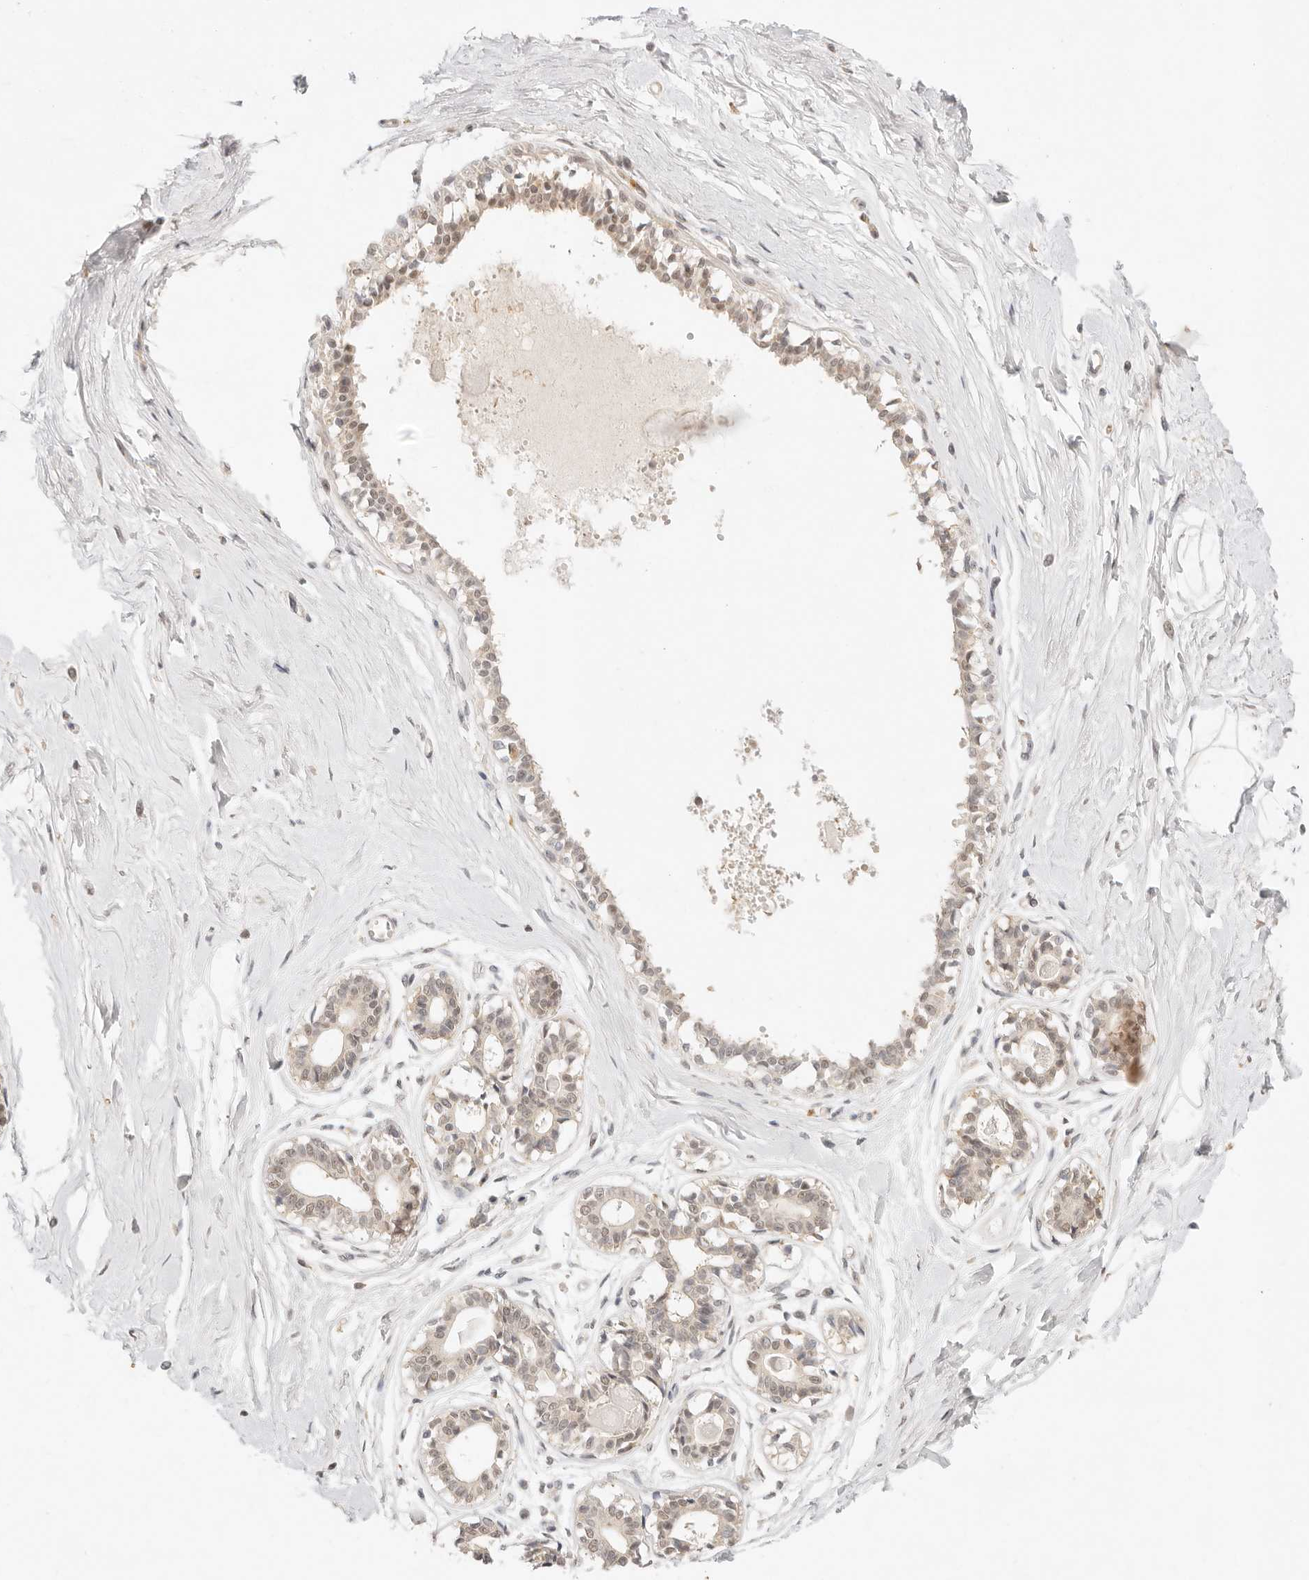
{"staining": {"intensity": "weak", "quantity": ">75%", "location": "cytoplasmic/membranous,nuclear"}, "tissue": "breast", "cell_type": "Adipocytes", "image_type": "normal", "snomed": [{"axis": "morphology", "description": "Normal tissue, NOS"}, {"axis": "topography", "description": "Breast"}], "caption": "Immunohistochemistry (IHC) (DAB (3,3'-diaminobenzidine)) staining of benign breast demonstrates weak cytoplasmic/membranous,nuclear protein staining in approximately >75% of adipocytes.", "gene": "GPR156", "patient": {"sex": "female", "age": 45}}